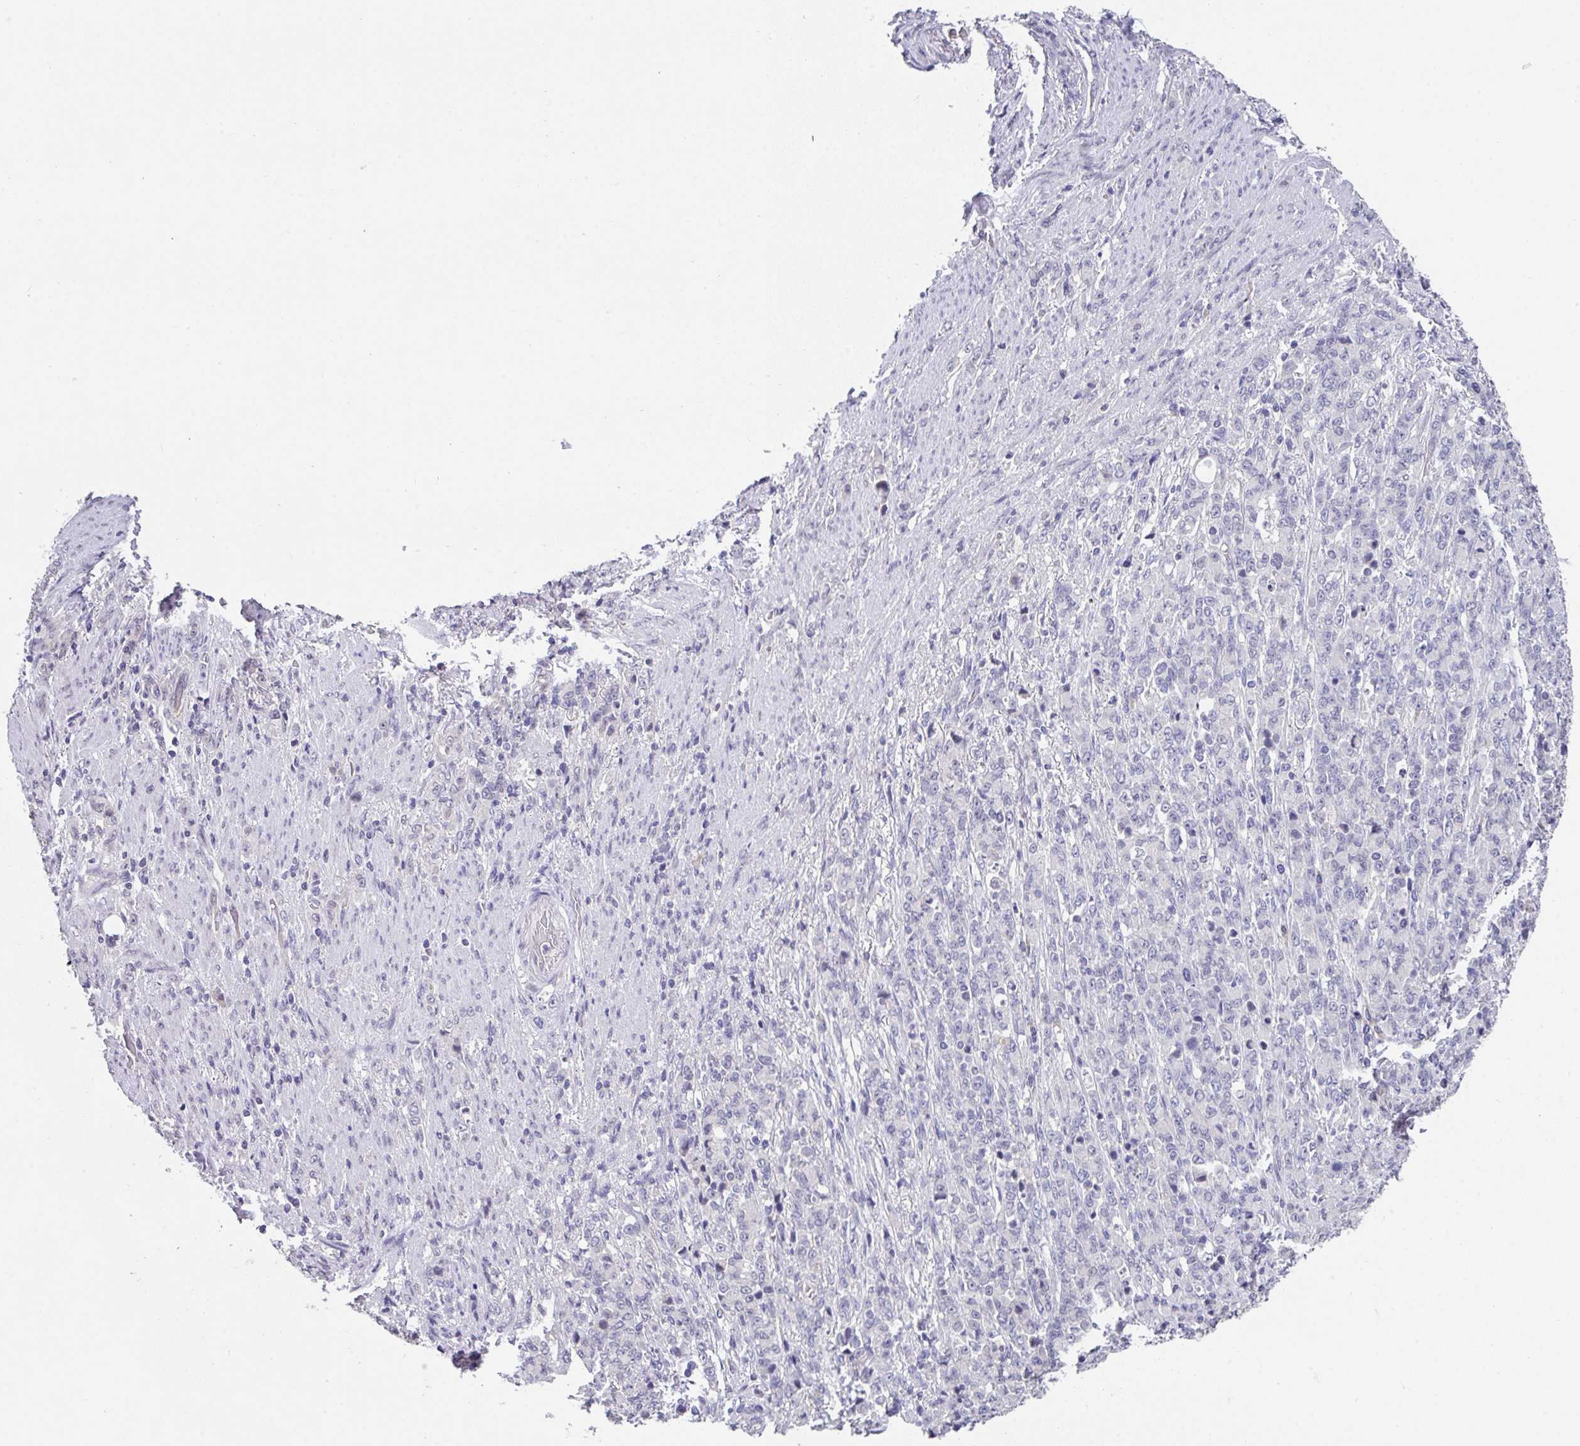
{"staining": {"intensity": "negative", "quantity": "none", "location": "none"}, "tissue": "stomach cancer", "cell_type": "Tumor cells", "image_type": "cancer", "snomed": [{"axis": "morphology", "description": "Adenocarcinoma, NOS"}, {"axis": "topography", "description": "Stomach"}], "caption": "The photomicrograph shows no significant expression in tumor cells of stomach cancer (adenocarcinoma).", "gene": "GLTPD2", "patient": {"sex": "female", "age": 79}}